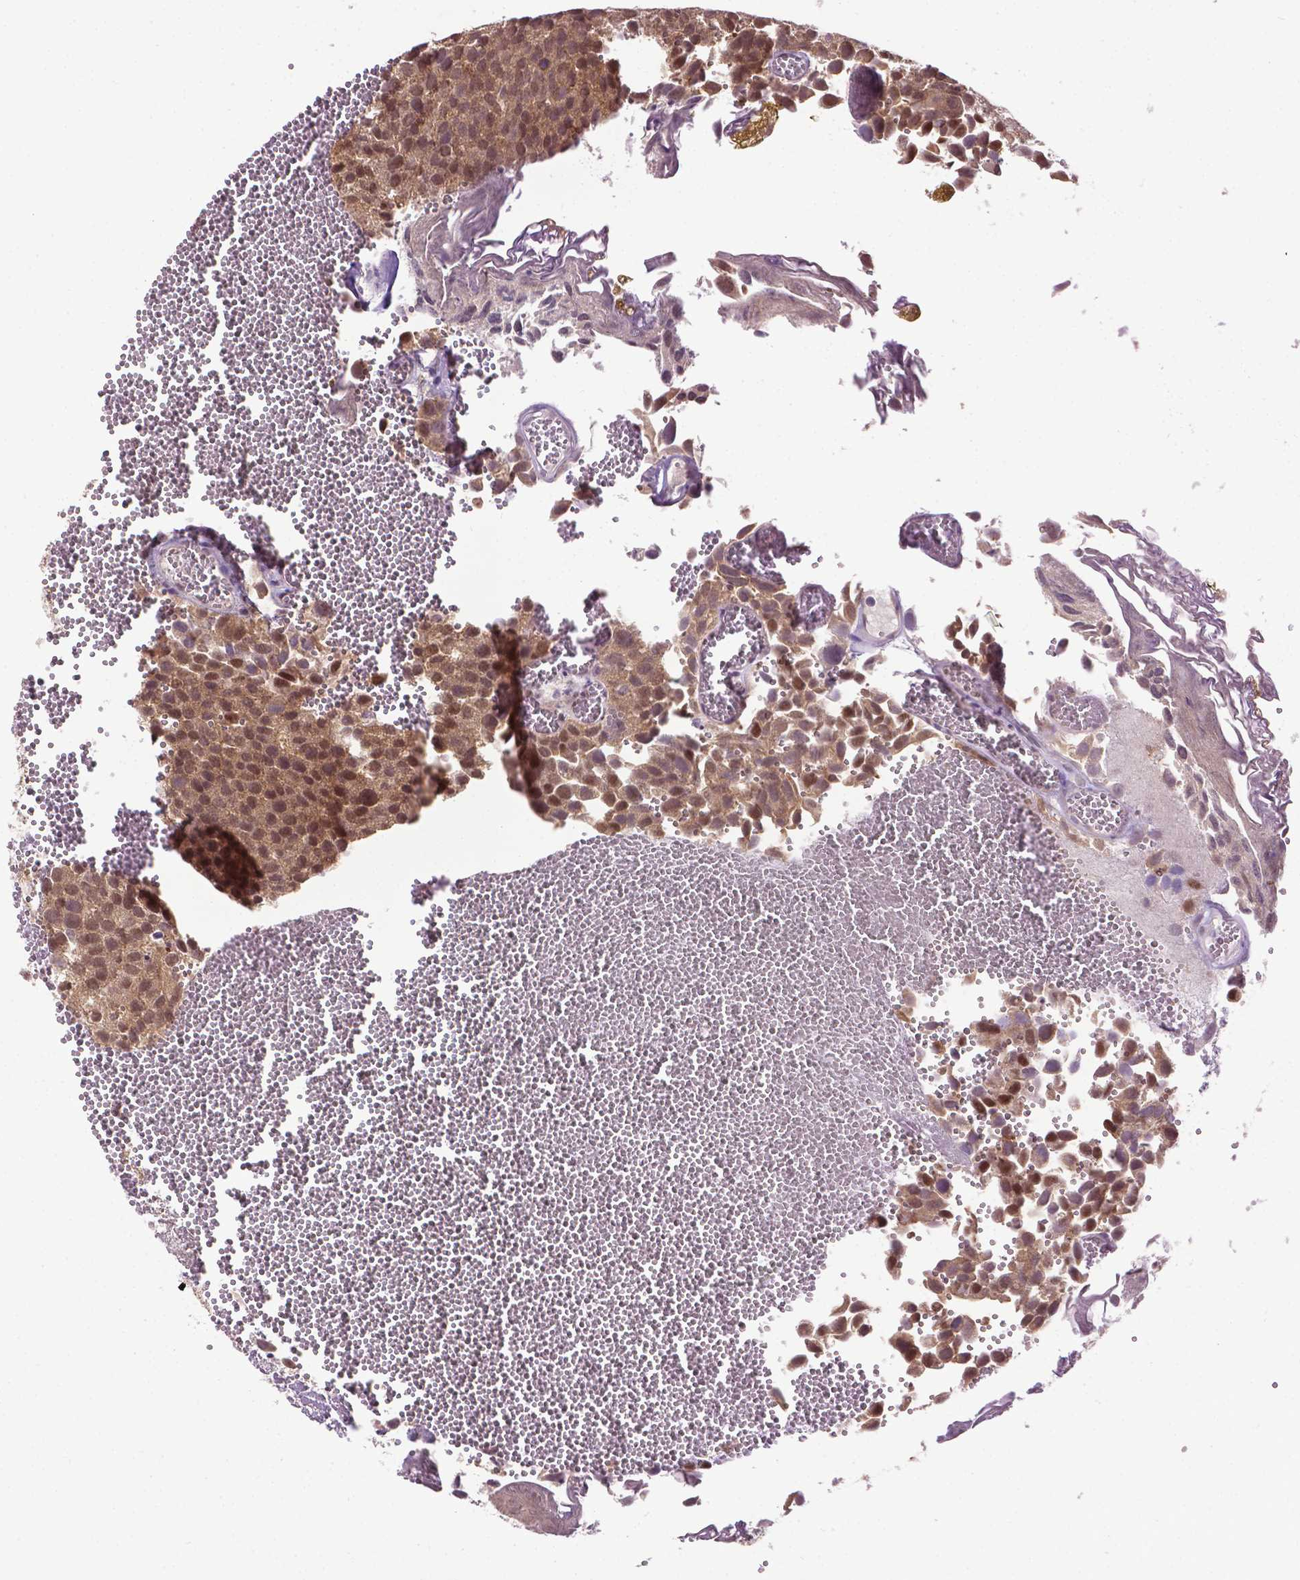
{"staining": {"intensity": "moderate", "quantity": ">75%", "location": "nuclear"}, "tissue": "urothelial cancer", "cell_type": "Tumor cells", "image_type": "cancer", "snomed": [{"axis": "morphology", "description": "Urothelial carcinoma, Low grade"}, {"axis": "topography", "description": "Urinary bladder"}], "caption": "High-magnification brightfield microscopy of urothelial cancer stained with DAB (brown) and counterstained with hematoxylin (blue). tumor cells exhibit moderate nuclear positivity is identified in approximately>75% of cells.", "gene": "UBQLN4", "patient": {"sex": "female", "age": 69}}